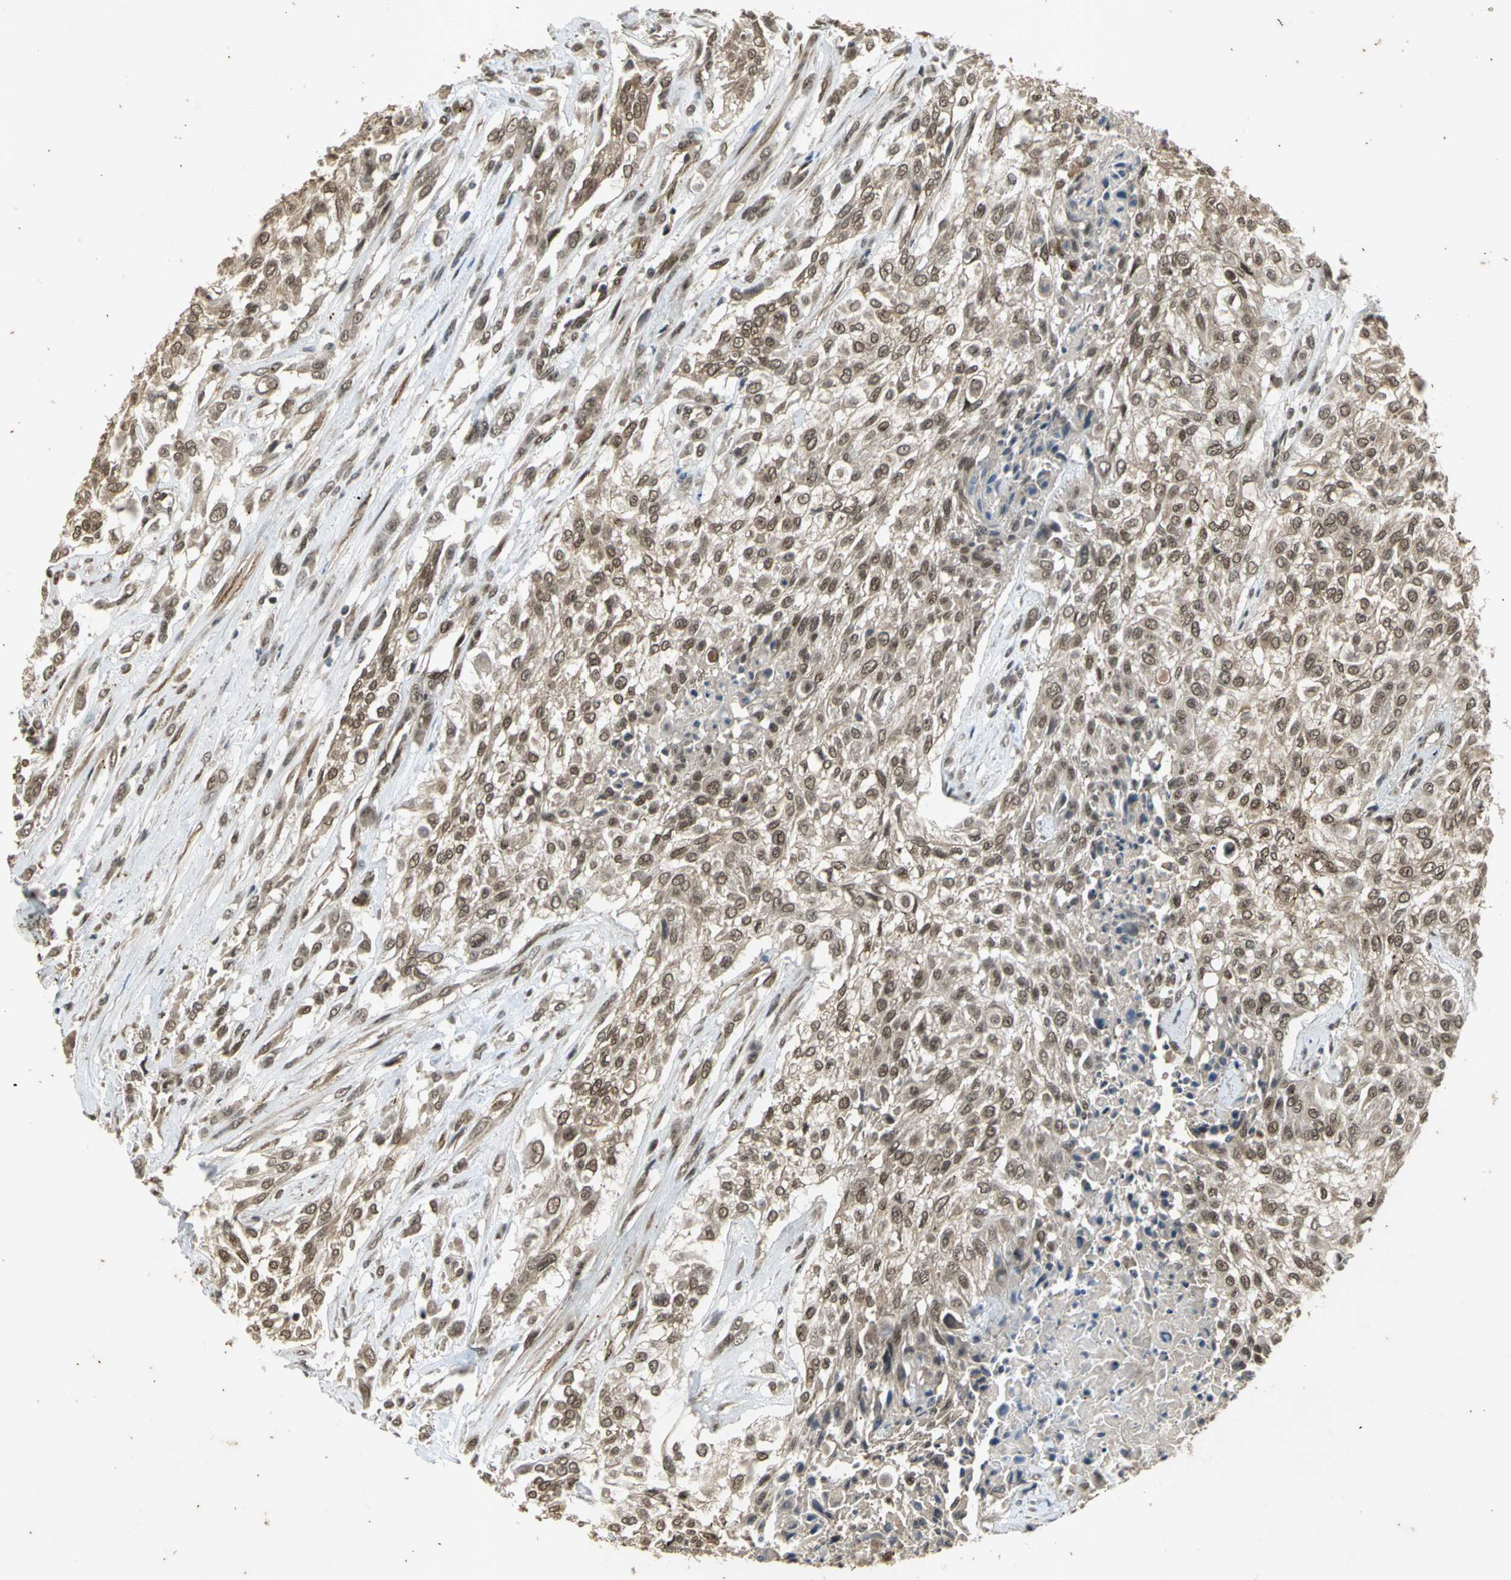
{"staining": {"intensity": "weak", "quantity": "25%-75%", "location": "cytoplasmic/membranous"}, "tissue": "urothelial cancer", "cell_type": "Tumor cells", "image_type": "cancer", "snomed": [{"axis": "morphology", "description": "Urothelial carcinoma, High grade"}, {"axis": "topography", "description": "Urinary bladder"}], "caption": "Brown immunohistochemical staining in high-grade urothelial carcinoma exhibits weak cytoplasmic/membranous staining in about 25%-75% of tumor cells. Using DAB (3,3'-diaminobenzidine) (brown) and hematoxylin (blue) stains, captured at high magnification using brightfield microscopy.", "gene": "NOTCH3", "patient": {"sex": "male", "age": 57}}